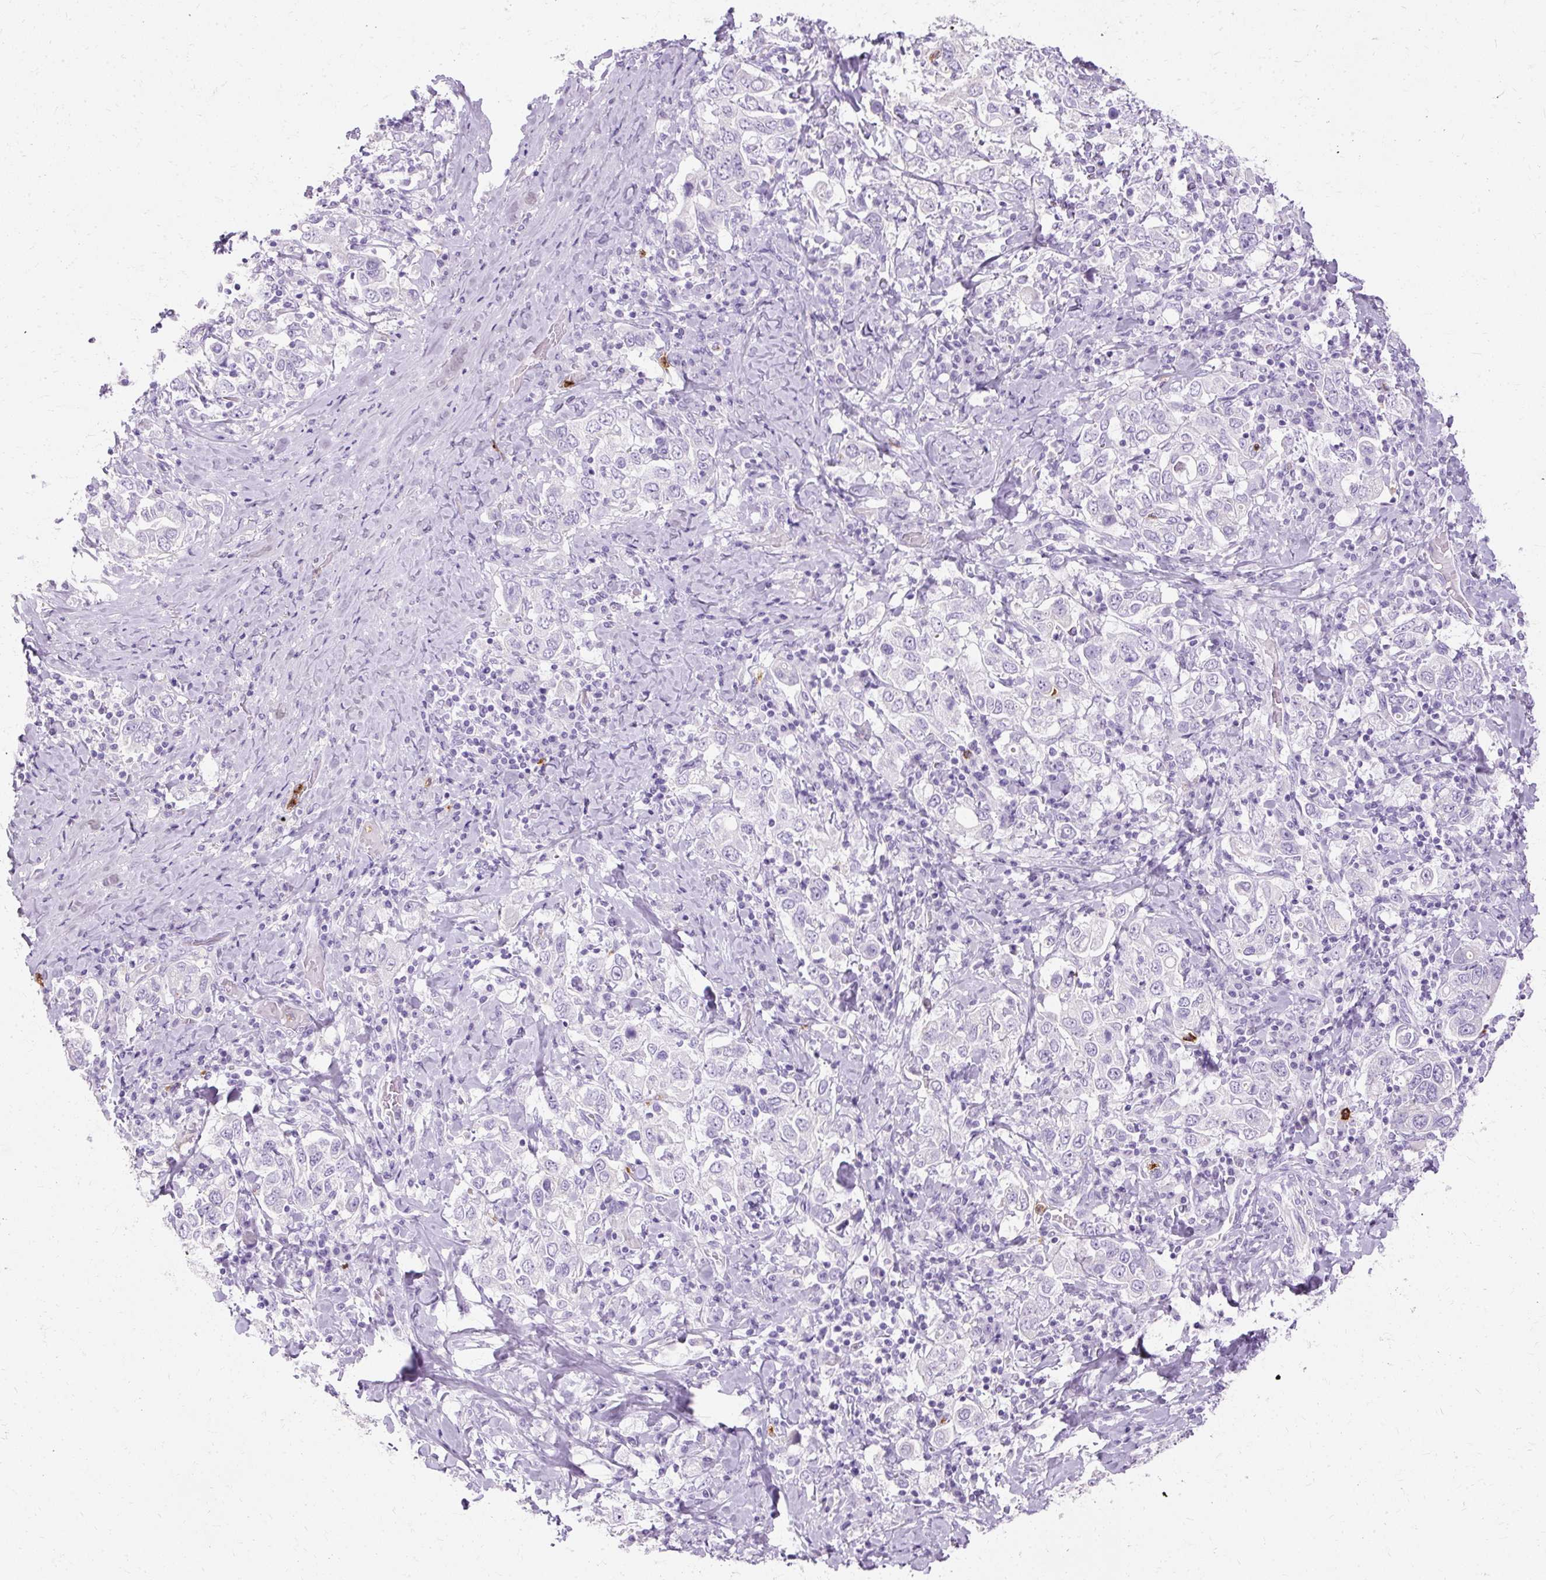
{"staining": {"intensity": "negative", "quantity": "none", "location": "none"}, "tissue": "stomach cancer", "cell_type": "Tumor cells", "image_type": "cancer", "snomed": [{"axis": "morphology", "description": "Adenocarcinoma, NOS"}, {"axis": "topography", "description": "Stomach, upper"}], "caption": "Stomach cancer was stained to show a protein in brown. There is no significant expression in tumor cells.", "gene": "DEFA1", "patient": {"sex": "male", "age": 62}}